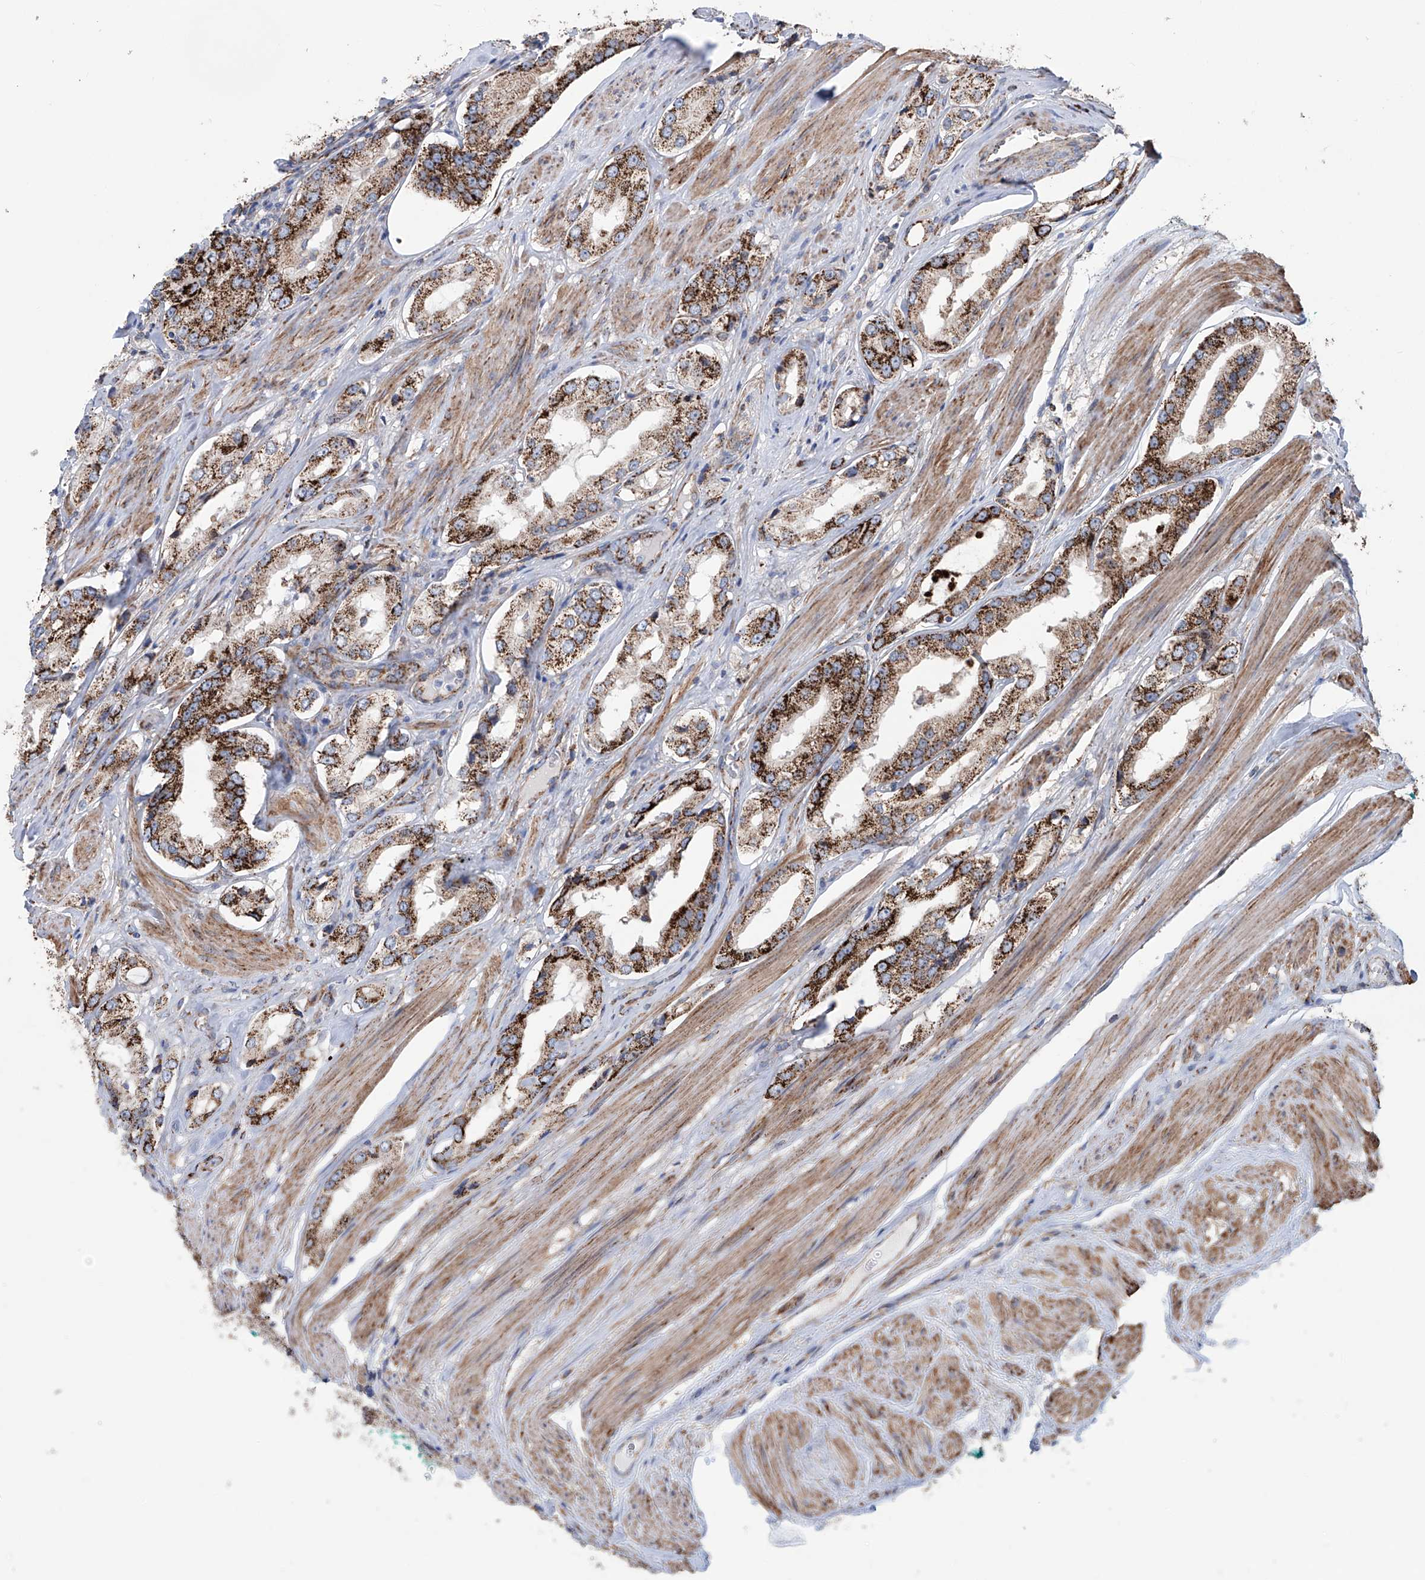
{"staining": {"intensity": "strong", "quantity": ">75%", "location": "cytoplasmic/membranous"}, "tissue": "prostate cancer", "cell_type": "Tumor cells", "image_type": "cancer", "snomed": [{"axis": "morphology", "description": "Adenocarcinoma, Low grade"}, {"axis": "topography", "description": "Prostate"}], "caption": "Adenocarcinoma (low-grade) (prostate) was stained to show a protein in brown. There is high levels of strong cytoplasmic/membranous positivity in about >75% of tumor cells.", "gene": "ALDH6A1", "patient": {"sex": "male", "age": 54}}